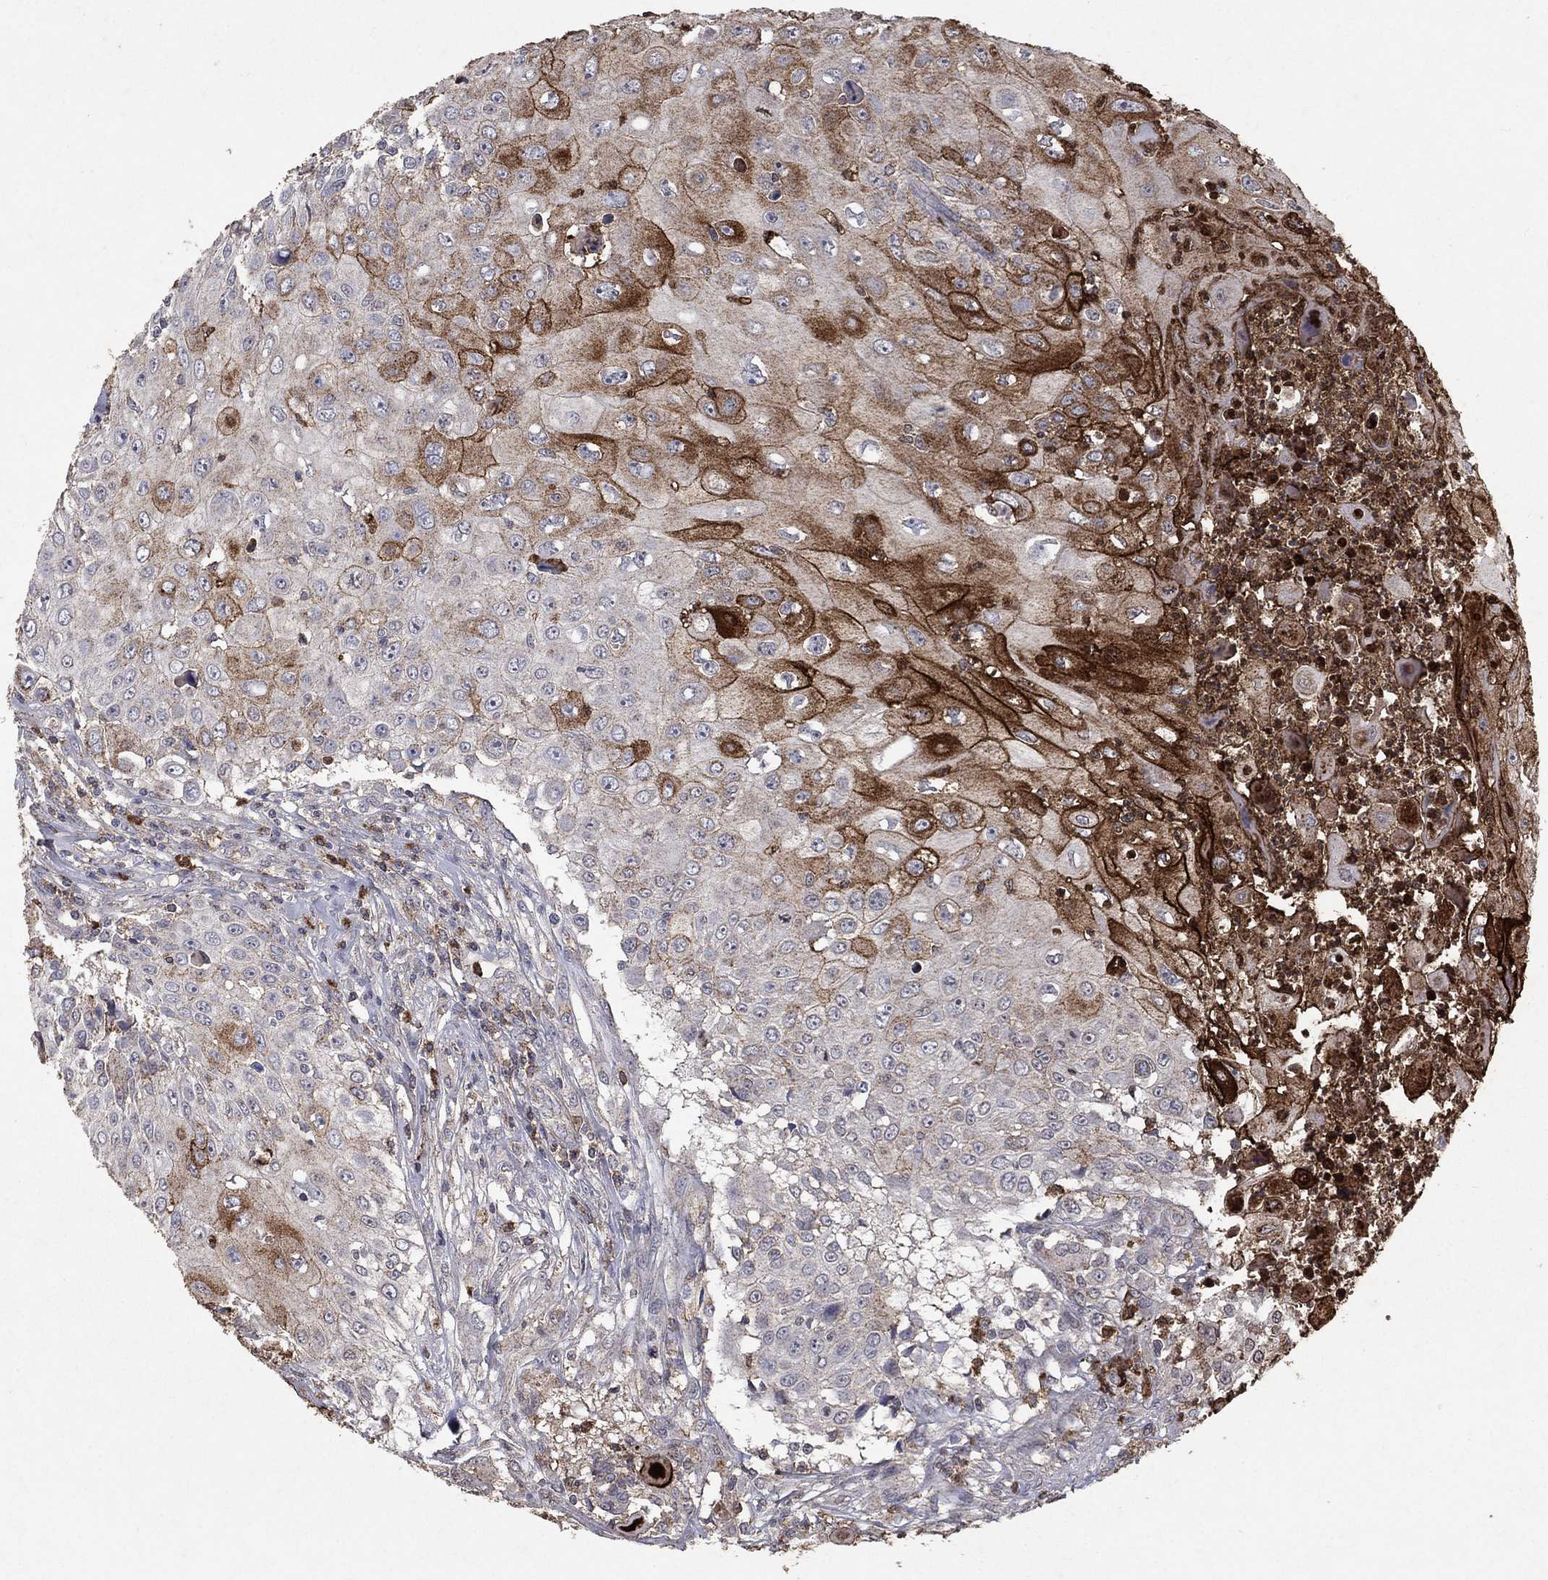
{"staining": {"intensity": "strong", "quantity": "25%-75%", "location": "cytoplasmic/membranous"}, "tissue": "urothelial cancer", "cell_type": "Tumor cells", "image_type": "cancer", "snomed": [{"axis": "morphology", "description": "Urothelial carcinoma, High grade"}, {"axis": "topography", "description": "Urinary bladder"}], "caption": "Immunohistochemistry staining of urothelial cancer, which demonstrates high levels of strong cytoplasmic/membranous positivity in about 25%-75% of tumor cells indicating strong cytoplasmic/membranous protein staining. The staining was performed using DAB (brown) for protein detection and nuclei were counterstained in hematoxylin (blue).", "gene": "CD24", "patient": {"sex": "female", "age": 79}}